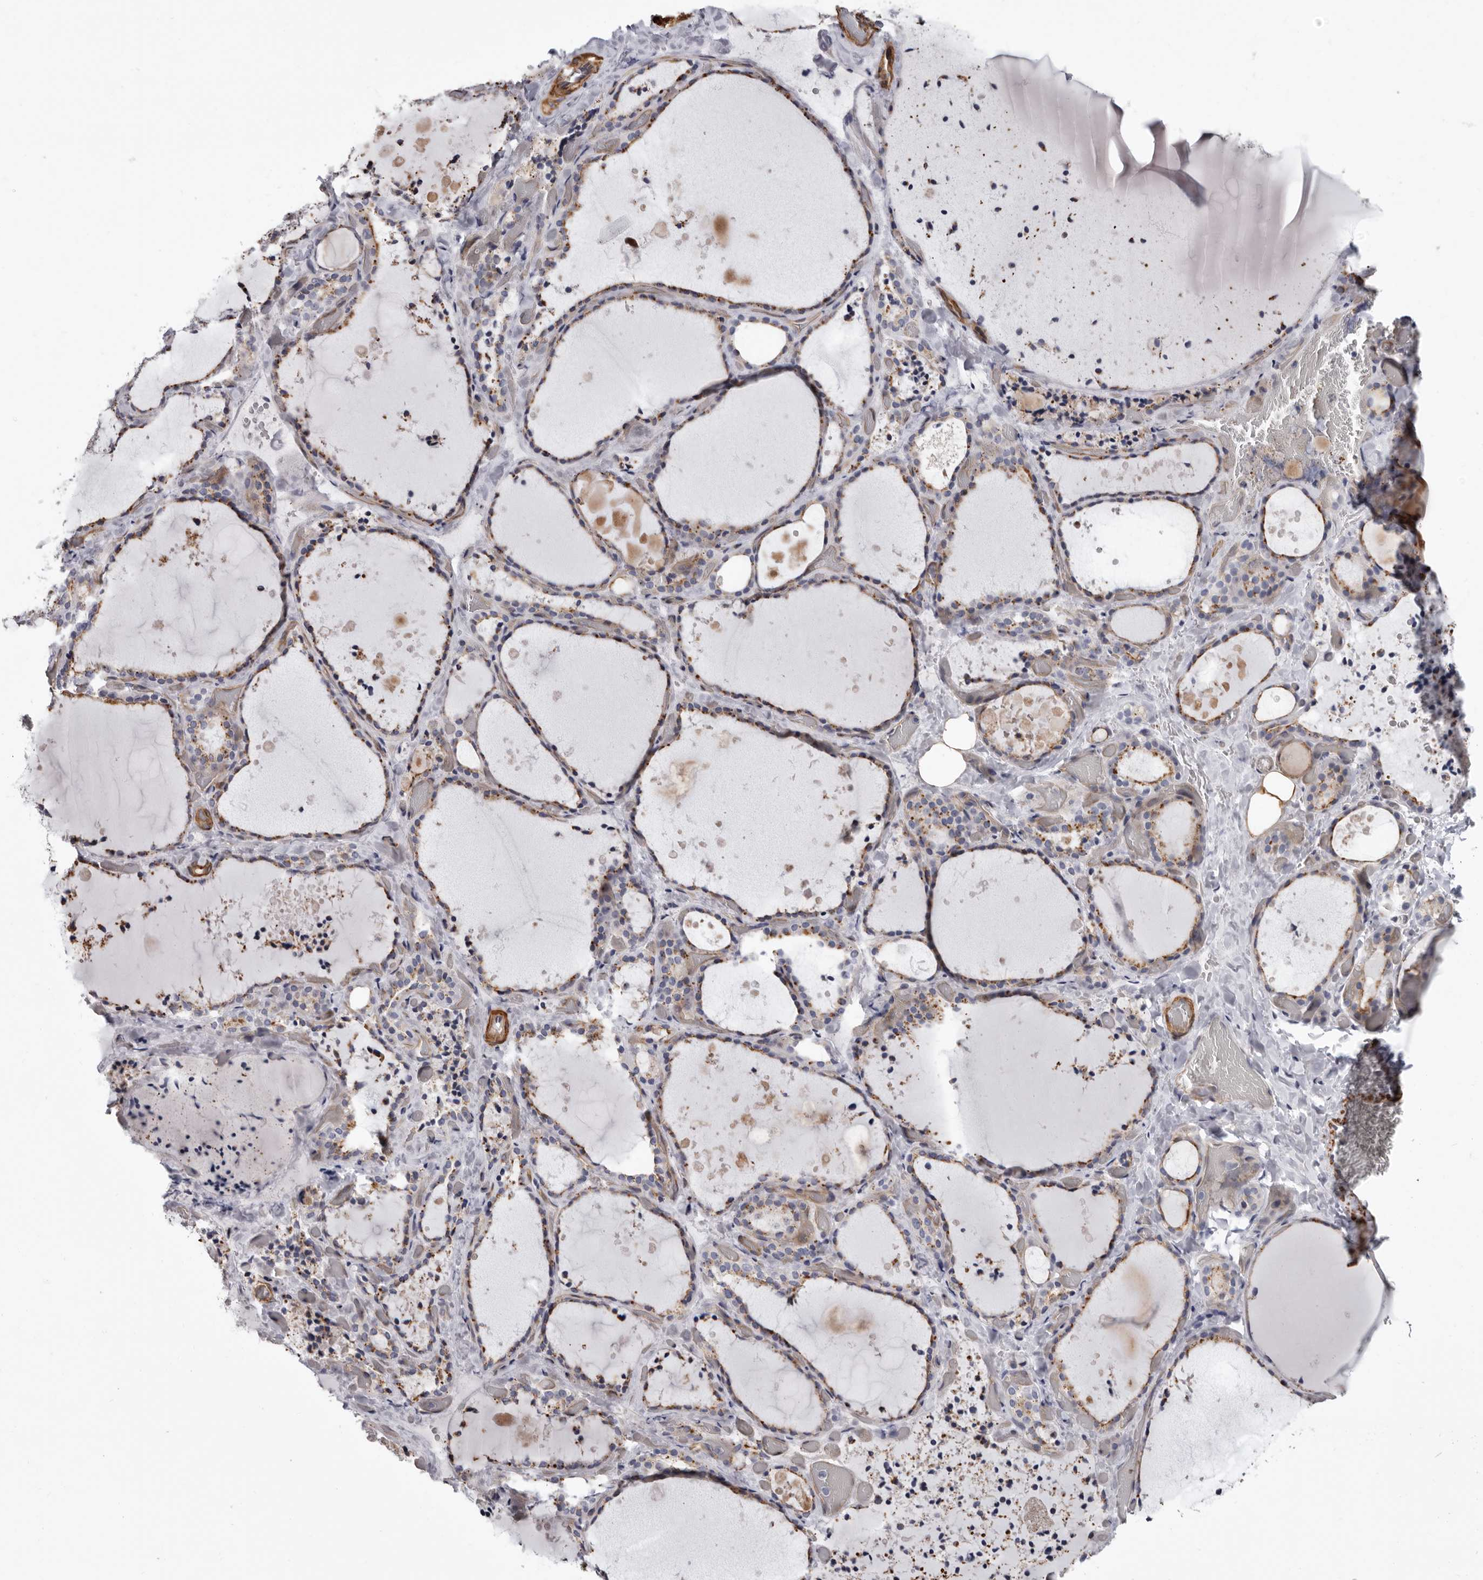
{"staining": {"intensity": "moderate", "quantity": "25%-75%", "location": "cytoplasmic/membranous"}, "tissue": "thyroid gland", "cell_type": "Glandular cells", "image_type": "normal", "snomed": [{"axis": "morphology", "description": "Normal tissue, NOS"}, {"axis": "topography", "description": "Thyroid gland"}], "caption": "Thyroid gland stained with immunohistochemistry exhibits moderate cytoplasmic/membranous positivity in about 25%-75% of glandular cells.", "gene": "ADGRL4", "patient": {"sex": "female", "age": 44}}